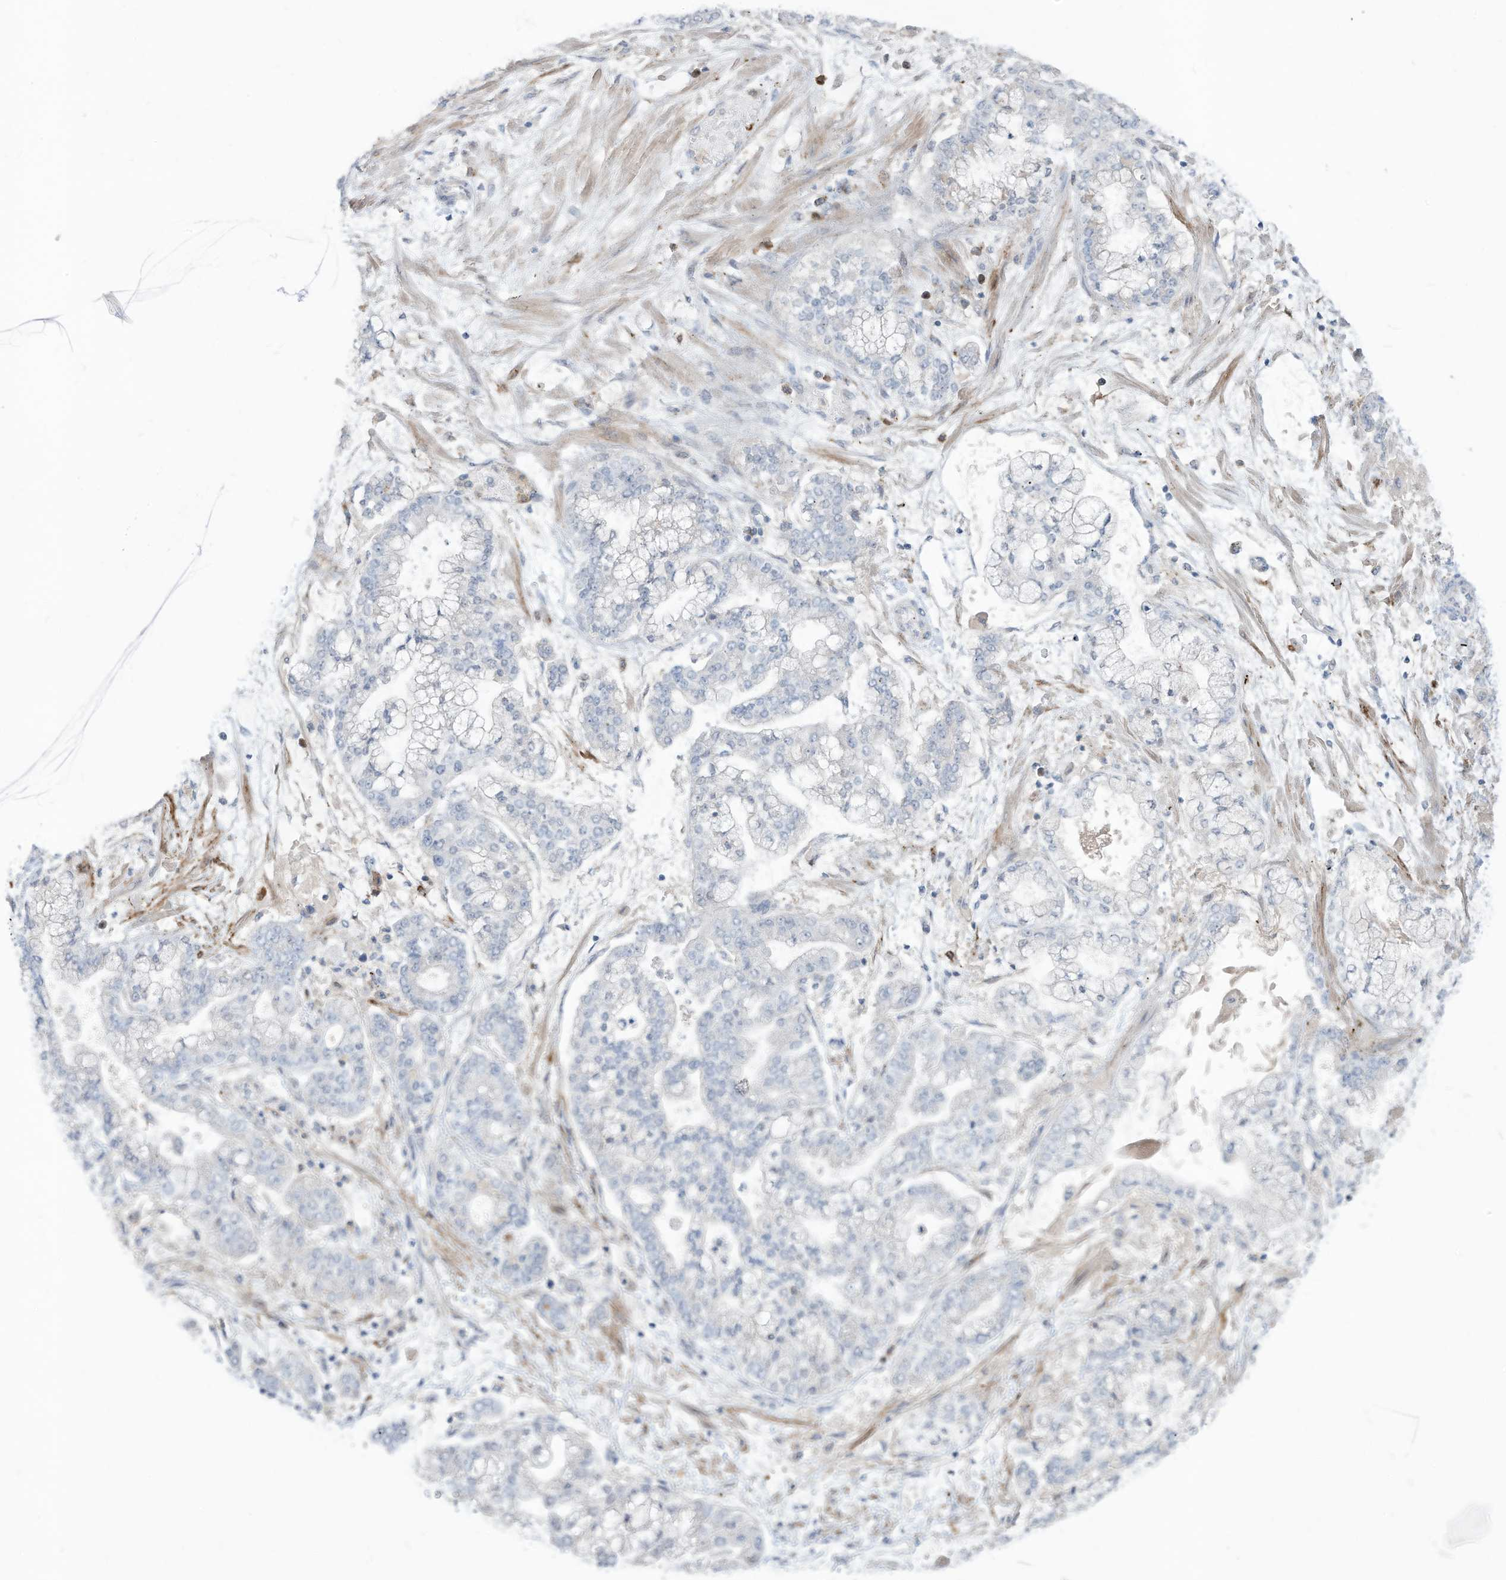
{"staining": {"intensity": "negative", "quantity": "none", "location": "none"}, "tissue": "stomach cancer", "cell_type": "Tumor cells", "image_type": "cancer", "snomed": [{"axis": "morphology", "description": "Normal tissue, NOS"}, {"axis": "morphology", "description": "Adenocarcinoma, NOS"}, {"axis": "topography", "description": "Stomach, upper"}, {"axis": "topography", "description": "Stomach"}], "caption": "Protein analysis of adenocarcinoma (stomach) exhibits no significant staining in tumor cells.", "gene": "NOTO", "patient": {"sex": "male", "age": 76}}